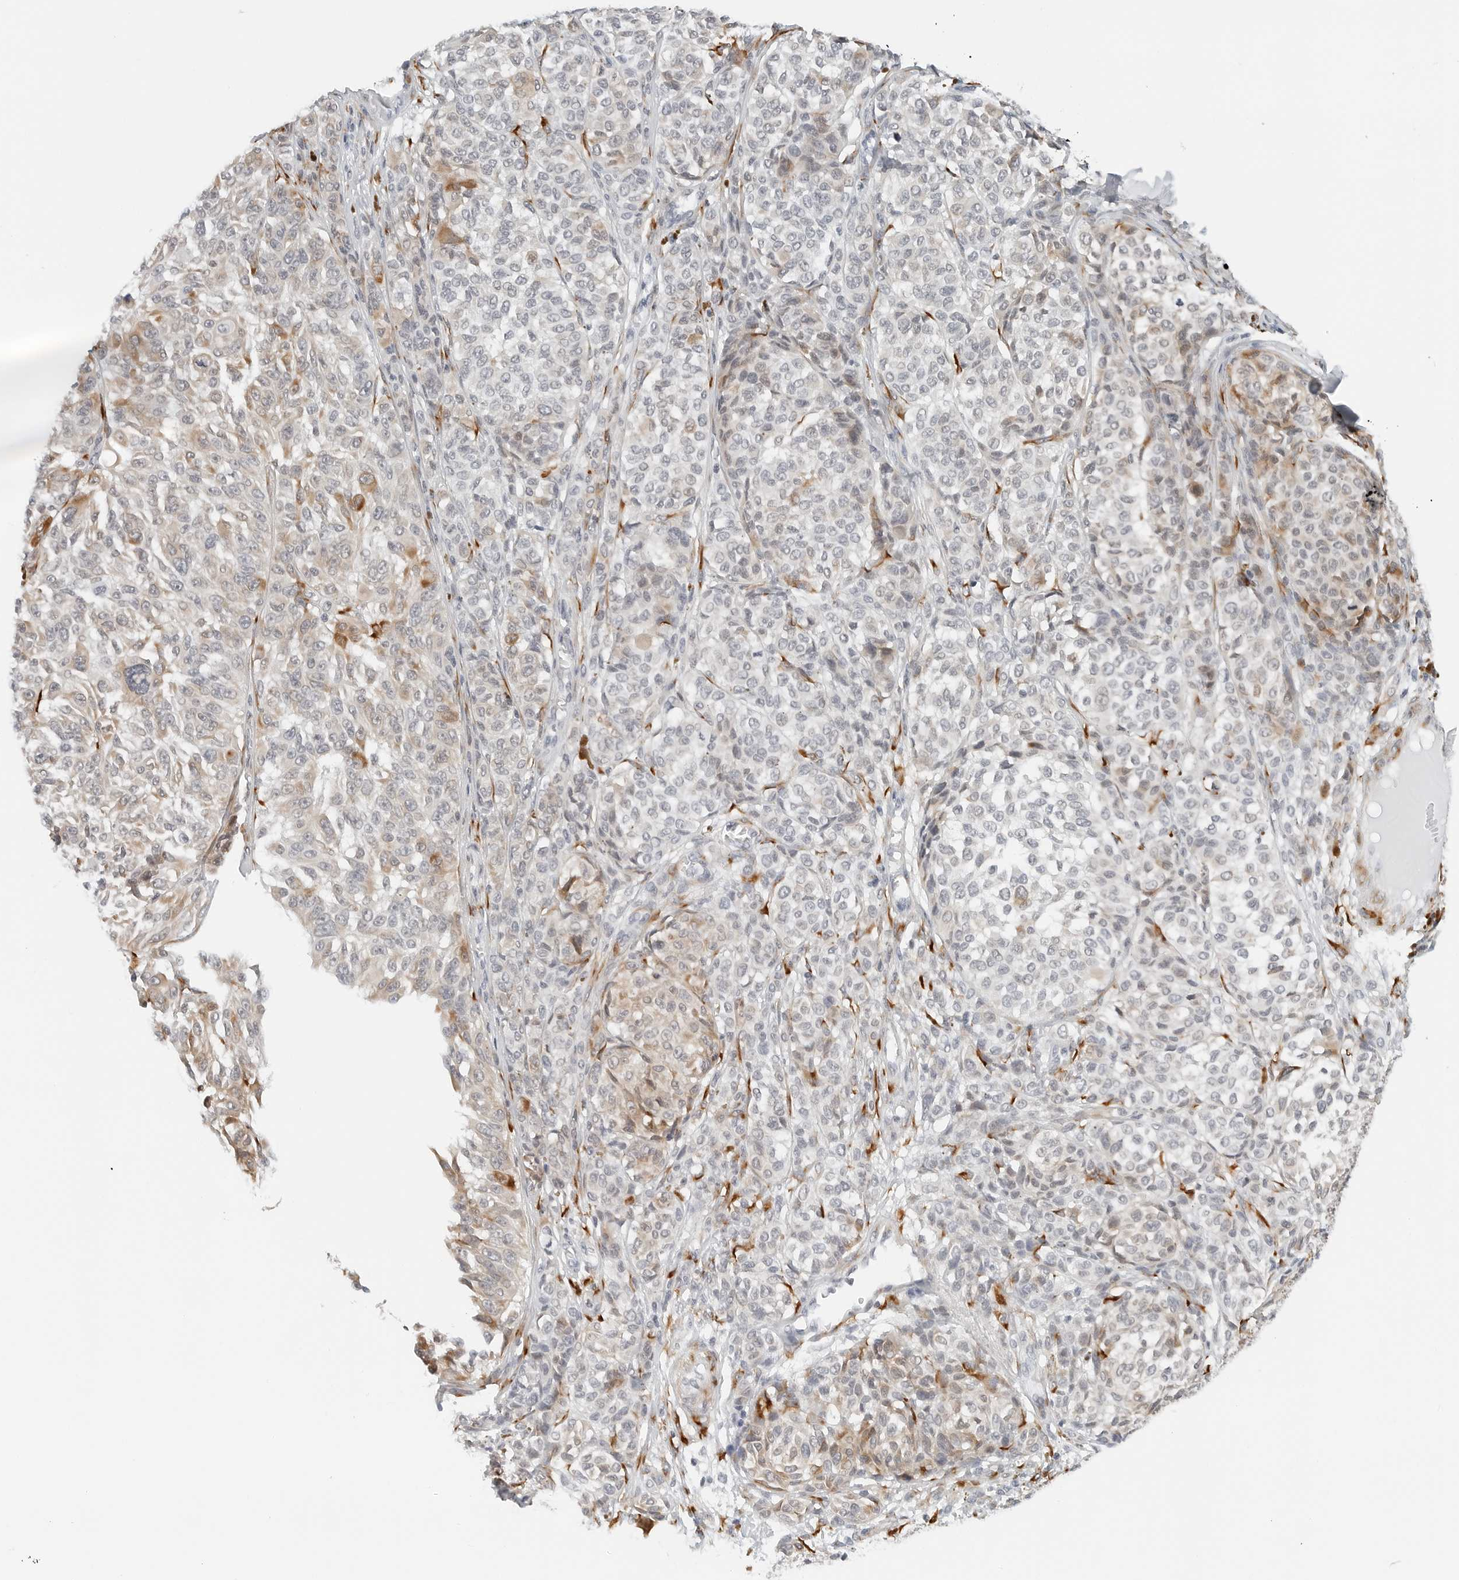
{"staining": {"intensity": "moderate", "quantity": "<25%", "location": "cytoplasmic/membranous"}, "tissue": "melanoma", "cell_type": "Tumor cells", "image_type": "cancer", "snomed": [{"axis": "morphology", "description": "Malignant melanoma, NOS"}, {"axis": "topography", "description": "Skin"}], "caption": "A brown stain shows moderate cytoplasmic/membranous staining of a protein in human melanoma tumor cells.", "gene": "P4HA2", "patient": {"sex": "male", "age": 83}}